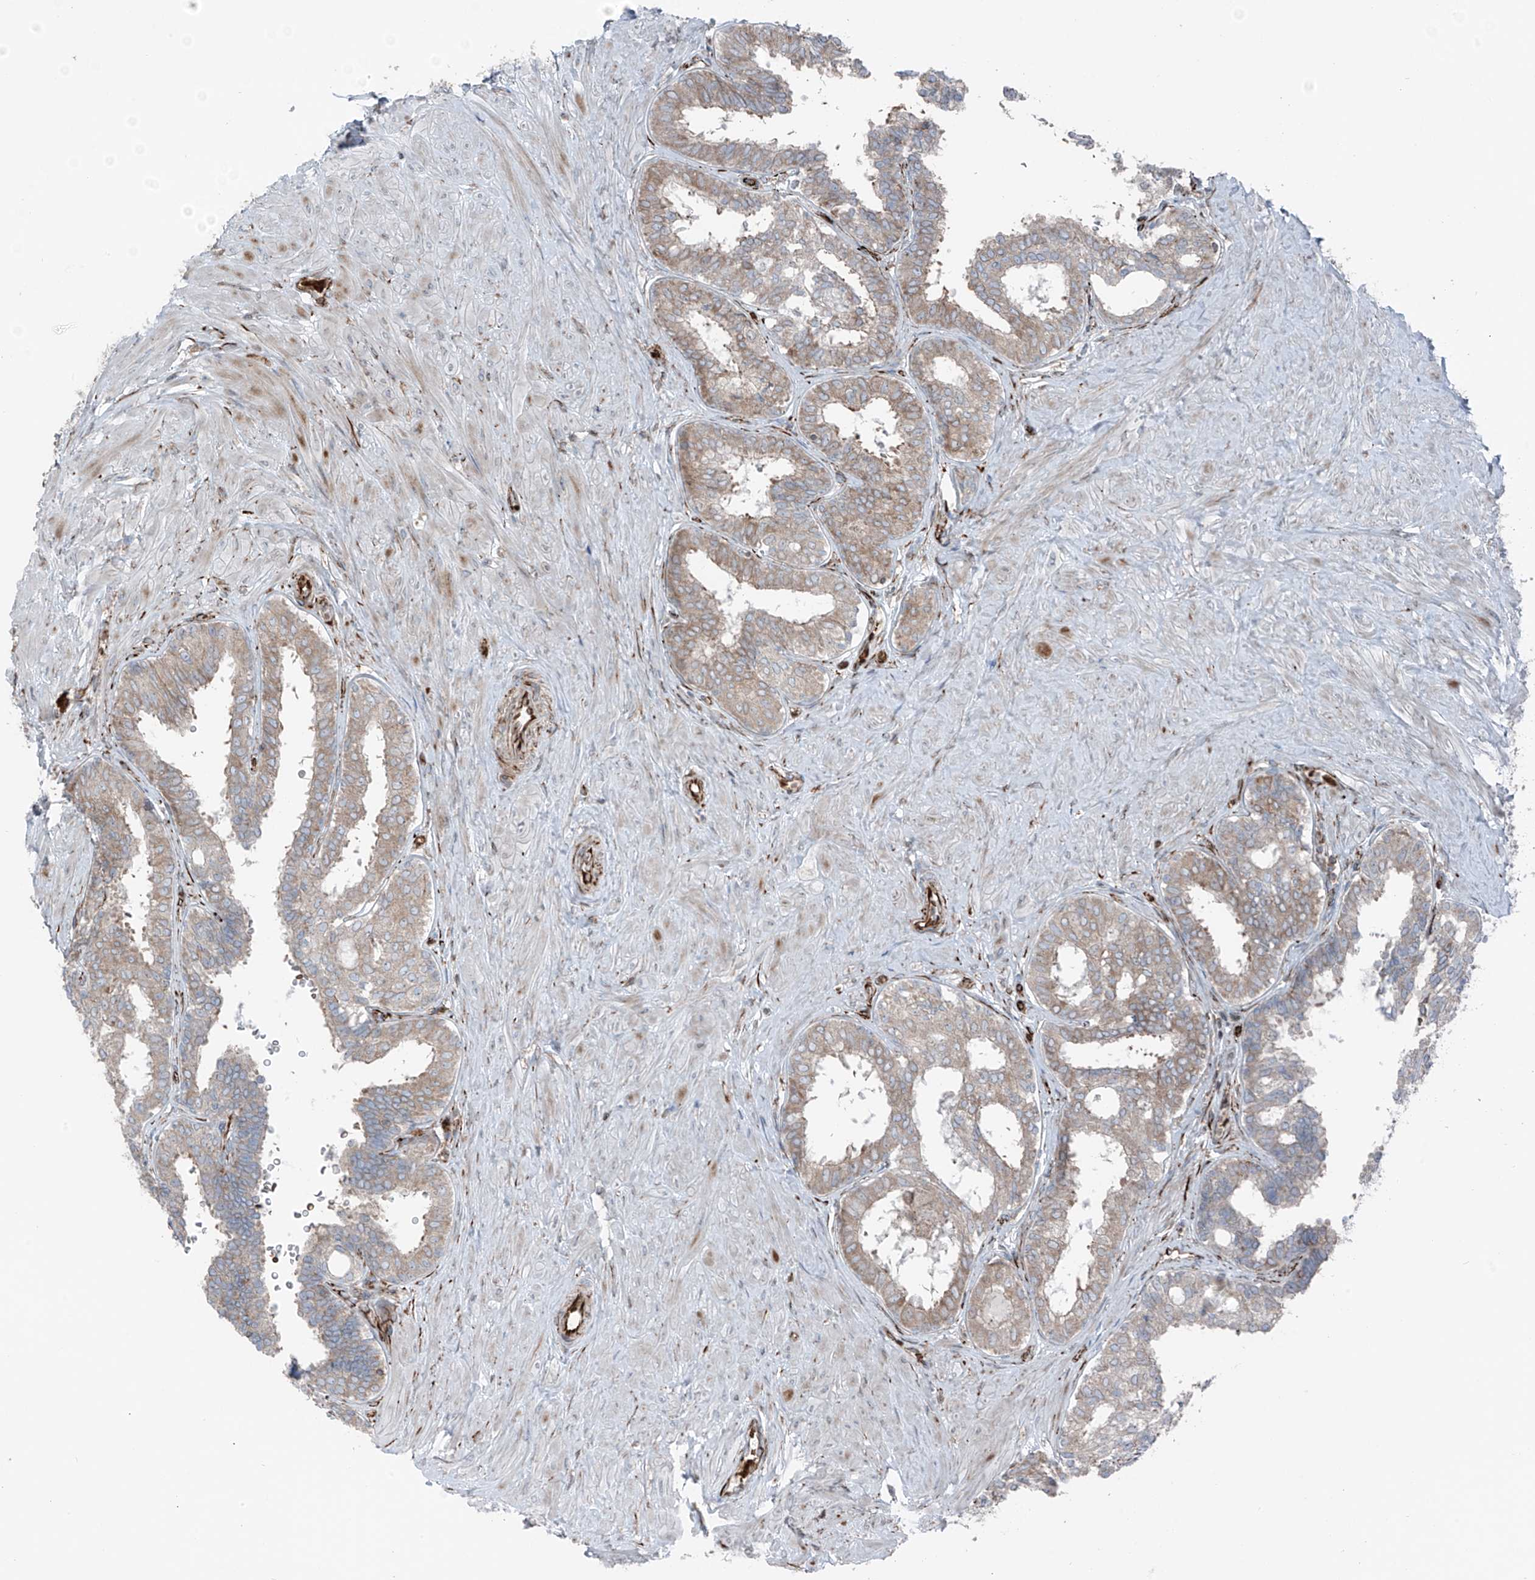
{"staining": {"intensity": "weak", "quantity": "25%-75%", "location": "cytoplasmic/membranous"}, "tissue": "prostate", "cell_type": "Glandular cells", "image_type": "normal", "snomed": [{"axis": "morphology", "description": "Normal tissue, NOS"}, {"axis": "topography", "description": "Prostate"}], "caption": "IHC (DAB) staining of benign human prostate displays weak cytoplasmic/membranous protein positivity in approximately 25%-75% of glandular cells.", "gene": "ERLEC1", "patient": {"sex": "male", "age": 48}}